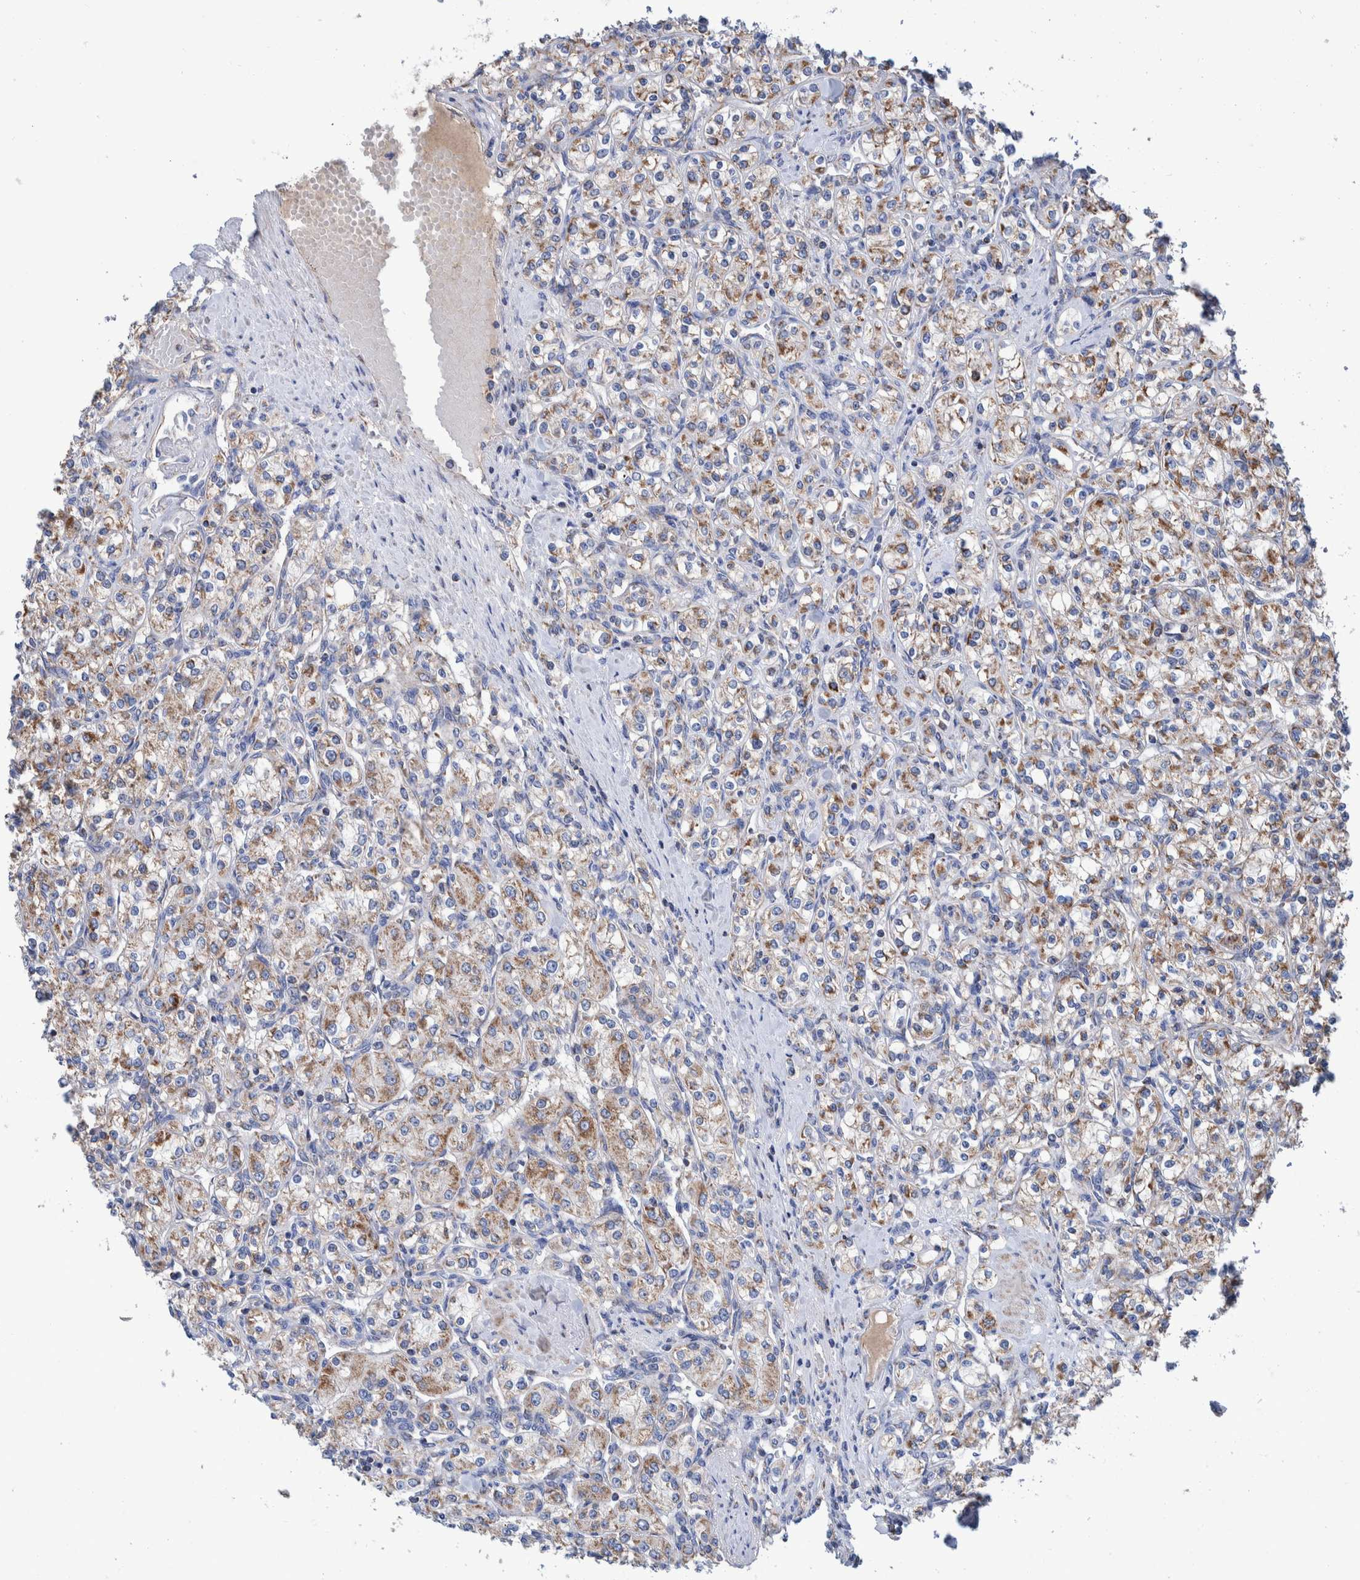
{"staining": {"intensity": "moderate", "quantity": ">75%", "location": "cytoplasmic/membranous"}, "tissue": "renal cancer", "cell_type": "Tumor cells", "image_type": "cancer", "snomed": [{"axis": "morphology", "description": "Adenocarcinoma, NOS"}, {"axis": "topography", "description": "Kidney"}], "caption": "Human adenocarcinoma (renal) stained with a brown dye shows moderate cytoplasmic/membranous positive staining in approximately >75% of tumor cells.", "gene": "DECR1", "patient": {"sex": "male", "age": 77}}